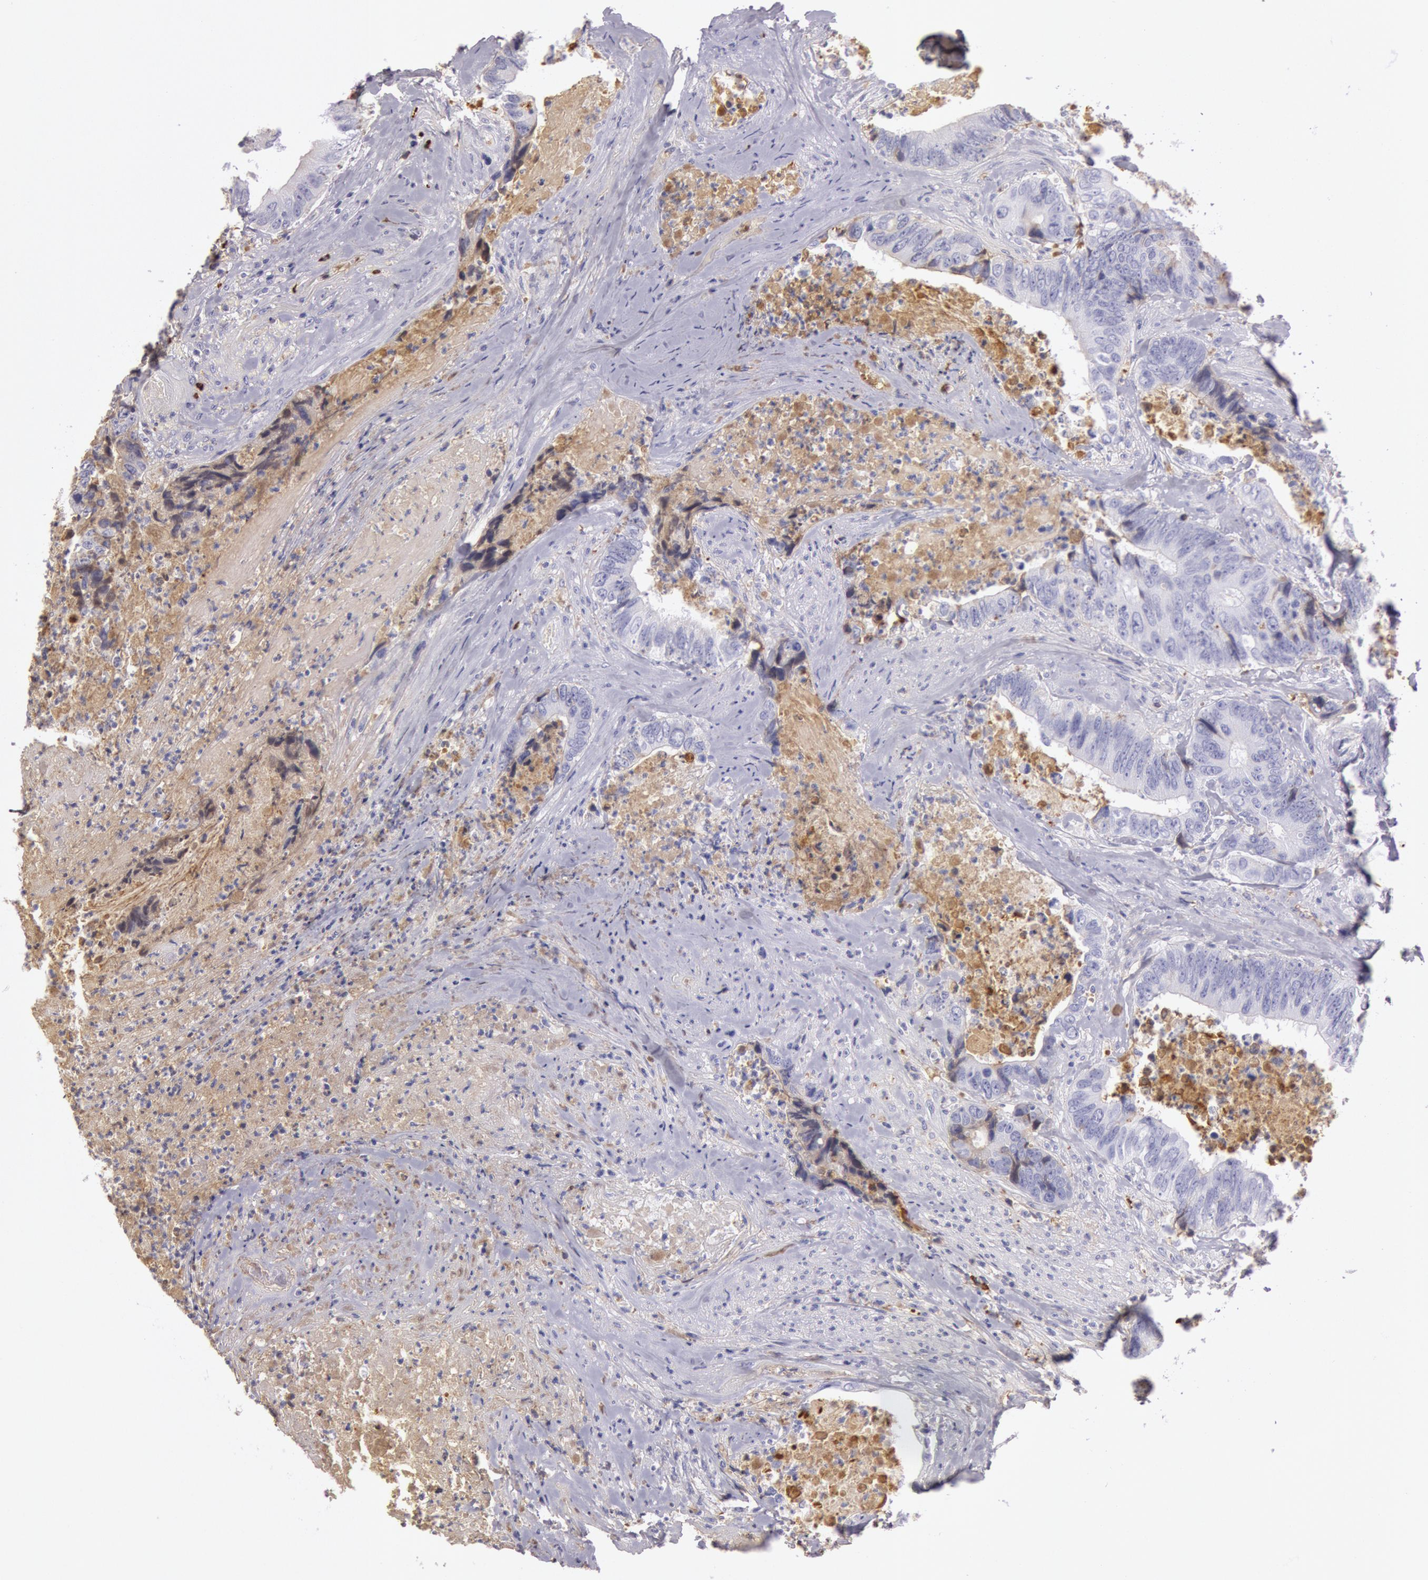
{"staining": {"intensity": "weak", "quantity": "<25%", "location": "cytoplasmic/membranous"}, "tissue": "colorectal cancer", "cell_type": "Tumor cells", "image_type": "cancer", "snomed": [{"axis": "morphology", "description": "Adenocarcinoma, NOS"}, {"axis": "topography", "description": "Rectum"}], "caption": "Immunohistochemistry (IHC) of human colorectal cancer (adenocarcinoma) demonstrates no positivity in tumor cells.", "gene": "IGHG1", "patient": {"sex": "female", "age": 65}}